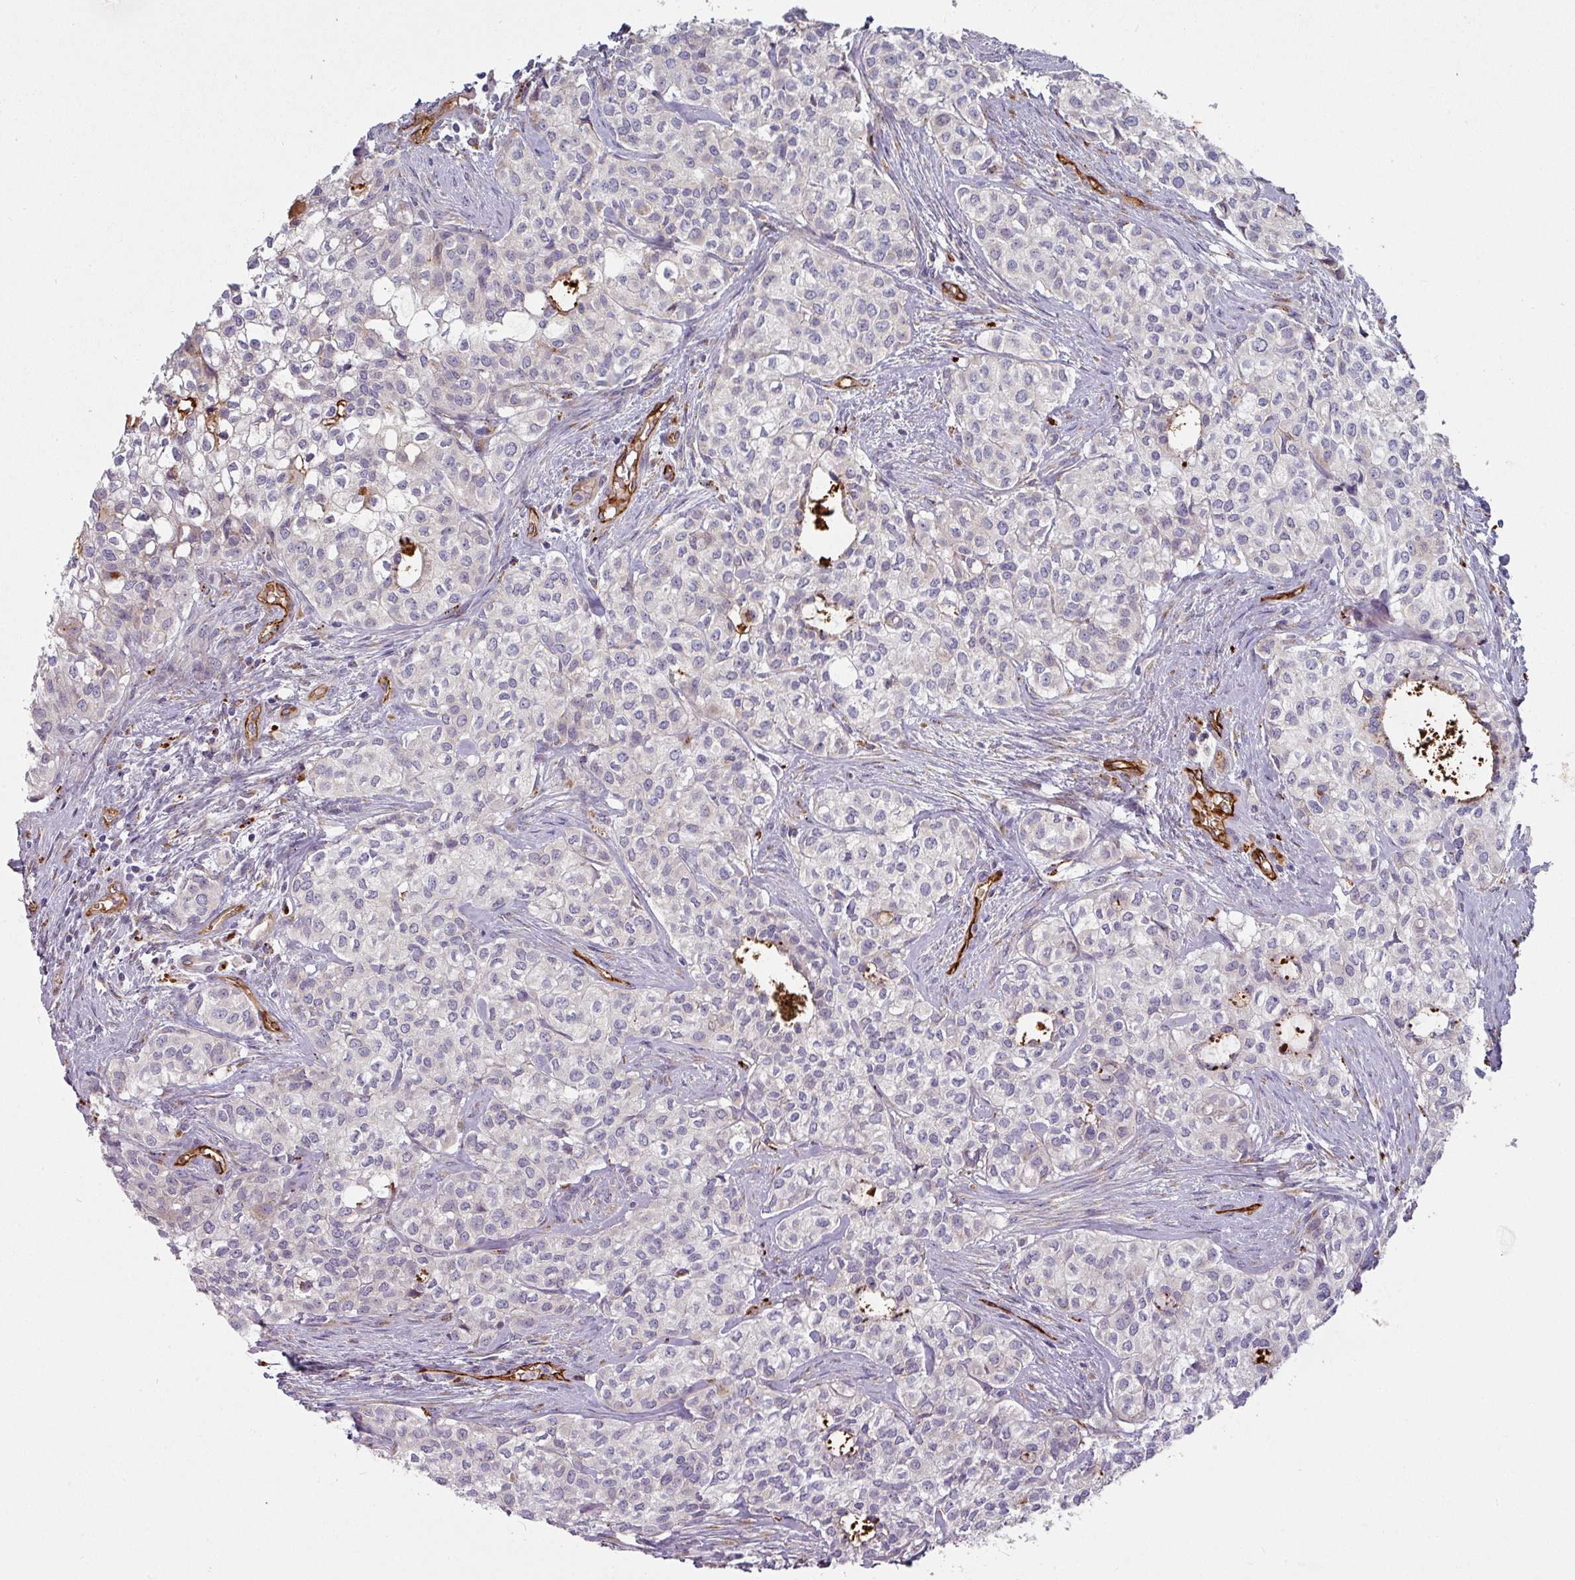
{"staining": {"intensity": "negative", "quantity": "none", "location": "none"}, "tissue": "head and neck cancer", "cell_type": "Tumor cells", "image_type": "cancer", "snomed": [{"axis": "morphology", "description": "Adenocarcinoma, NOS"}, {"axis": "topography", "description": "Head-Neck"}], "caption": "Photomicrograph shows no significant protein staining in tumor cells of head and neck adenocarcinoma.", "gene": "PRODH2", "patient": {"sex": "male", "age": 81}}